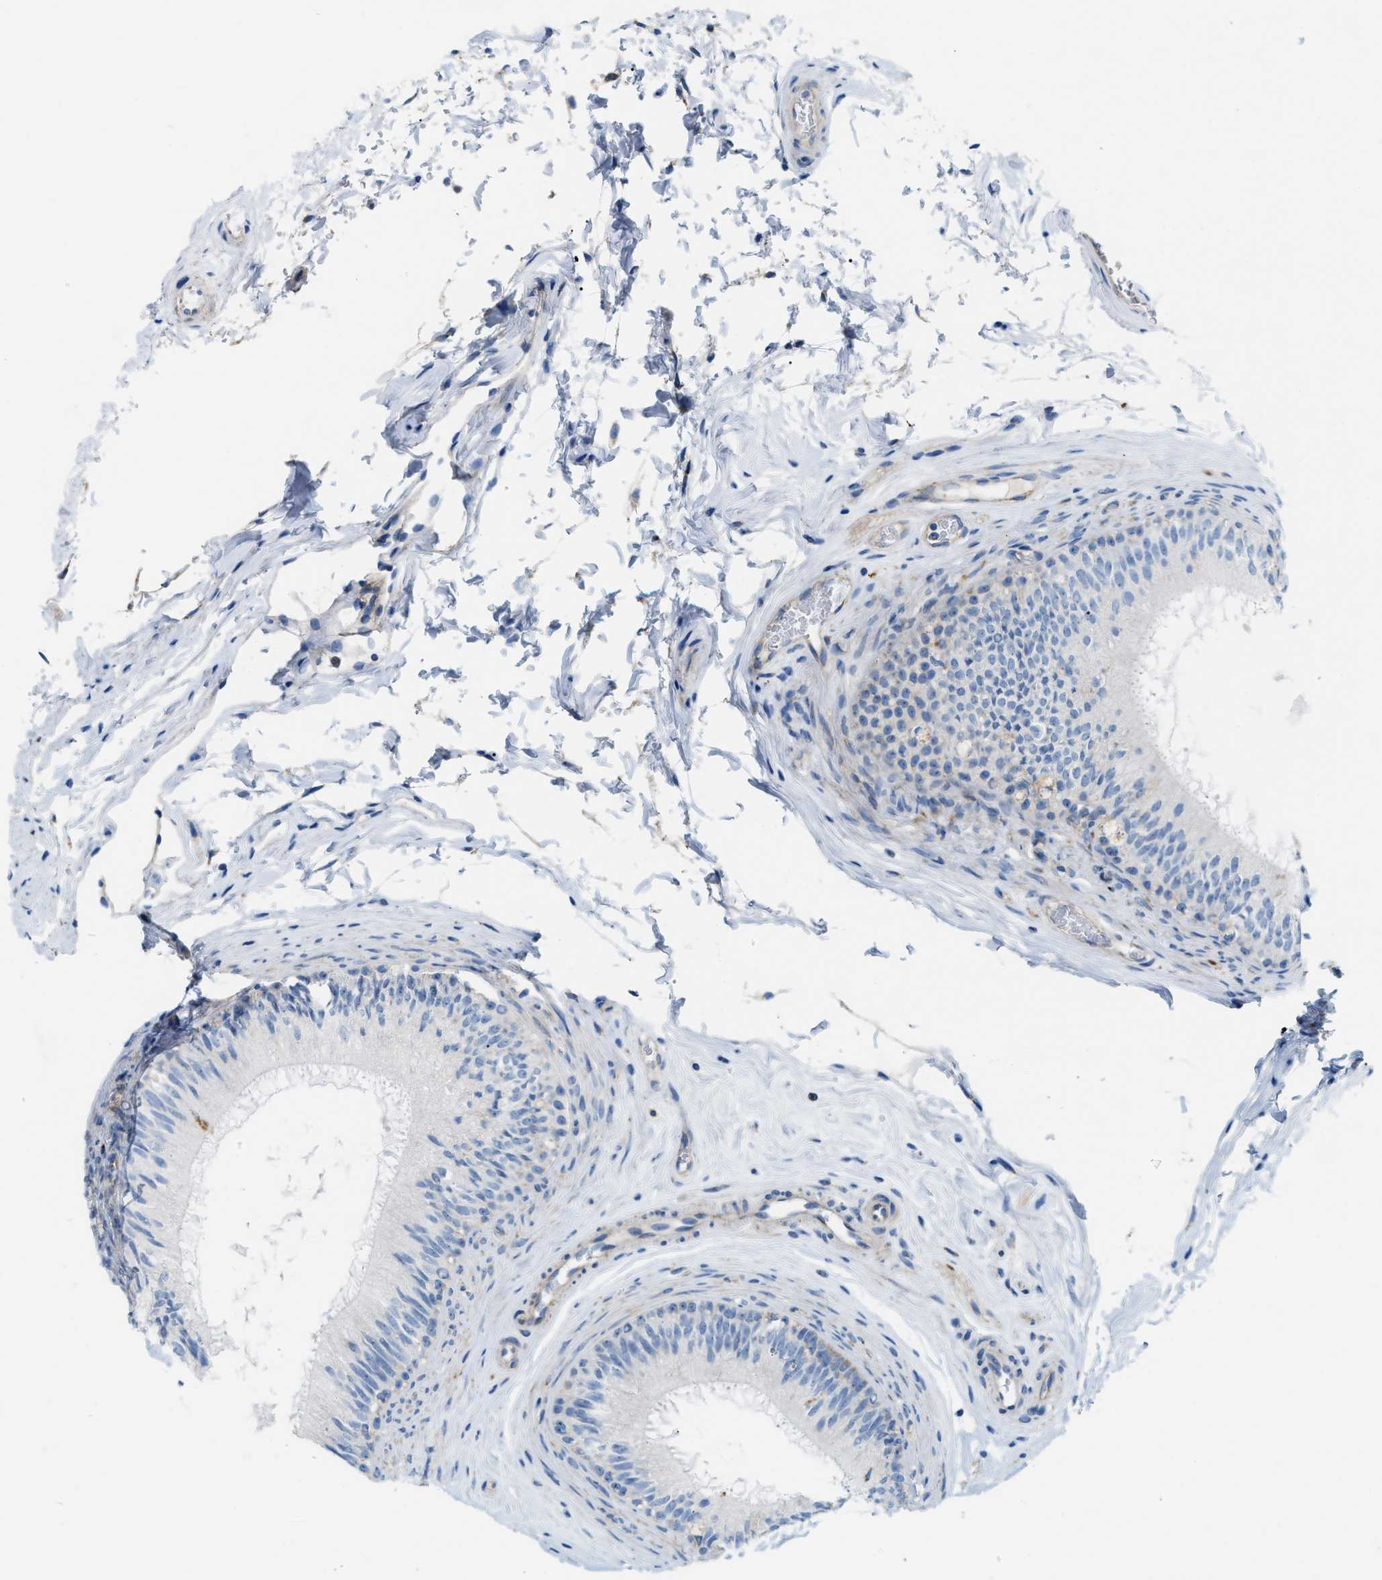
{"staining": {"intensity": "weak", "quantity": "<25%", "location": "cytoplasmic/membranous"}, "tissue": "epididymis", "cell_type": "Glandular cells", "image_type": "normal", "snomed": [{"axis": "morphology", "description": "Normal tissue, NOS"}, {"axis": "topography", "description": "Testis"}, {"axis": "topography", "description": "Epididymis"}], "caption": "Epididymis stained for a protein using immunohistochemistry reveals no expression glandular cells.", "gene": "JADE1", "patient": {"sex": "male", "age": 36}}